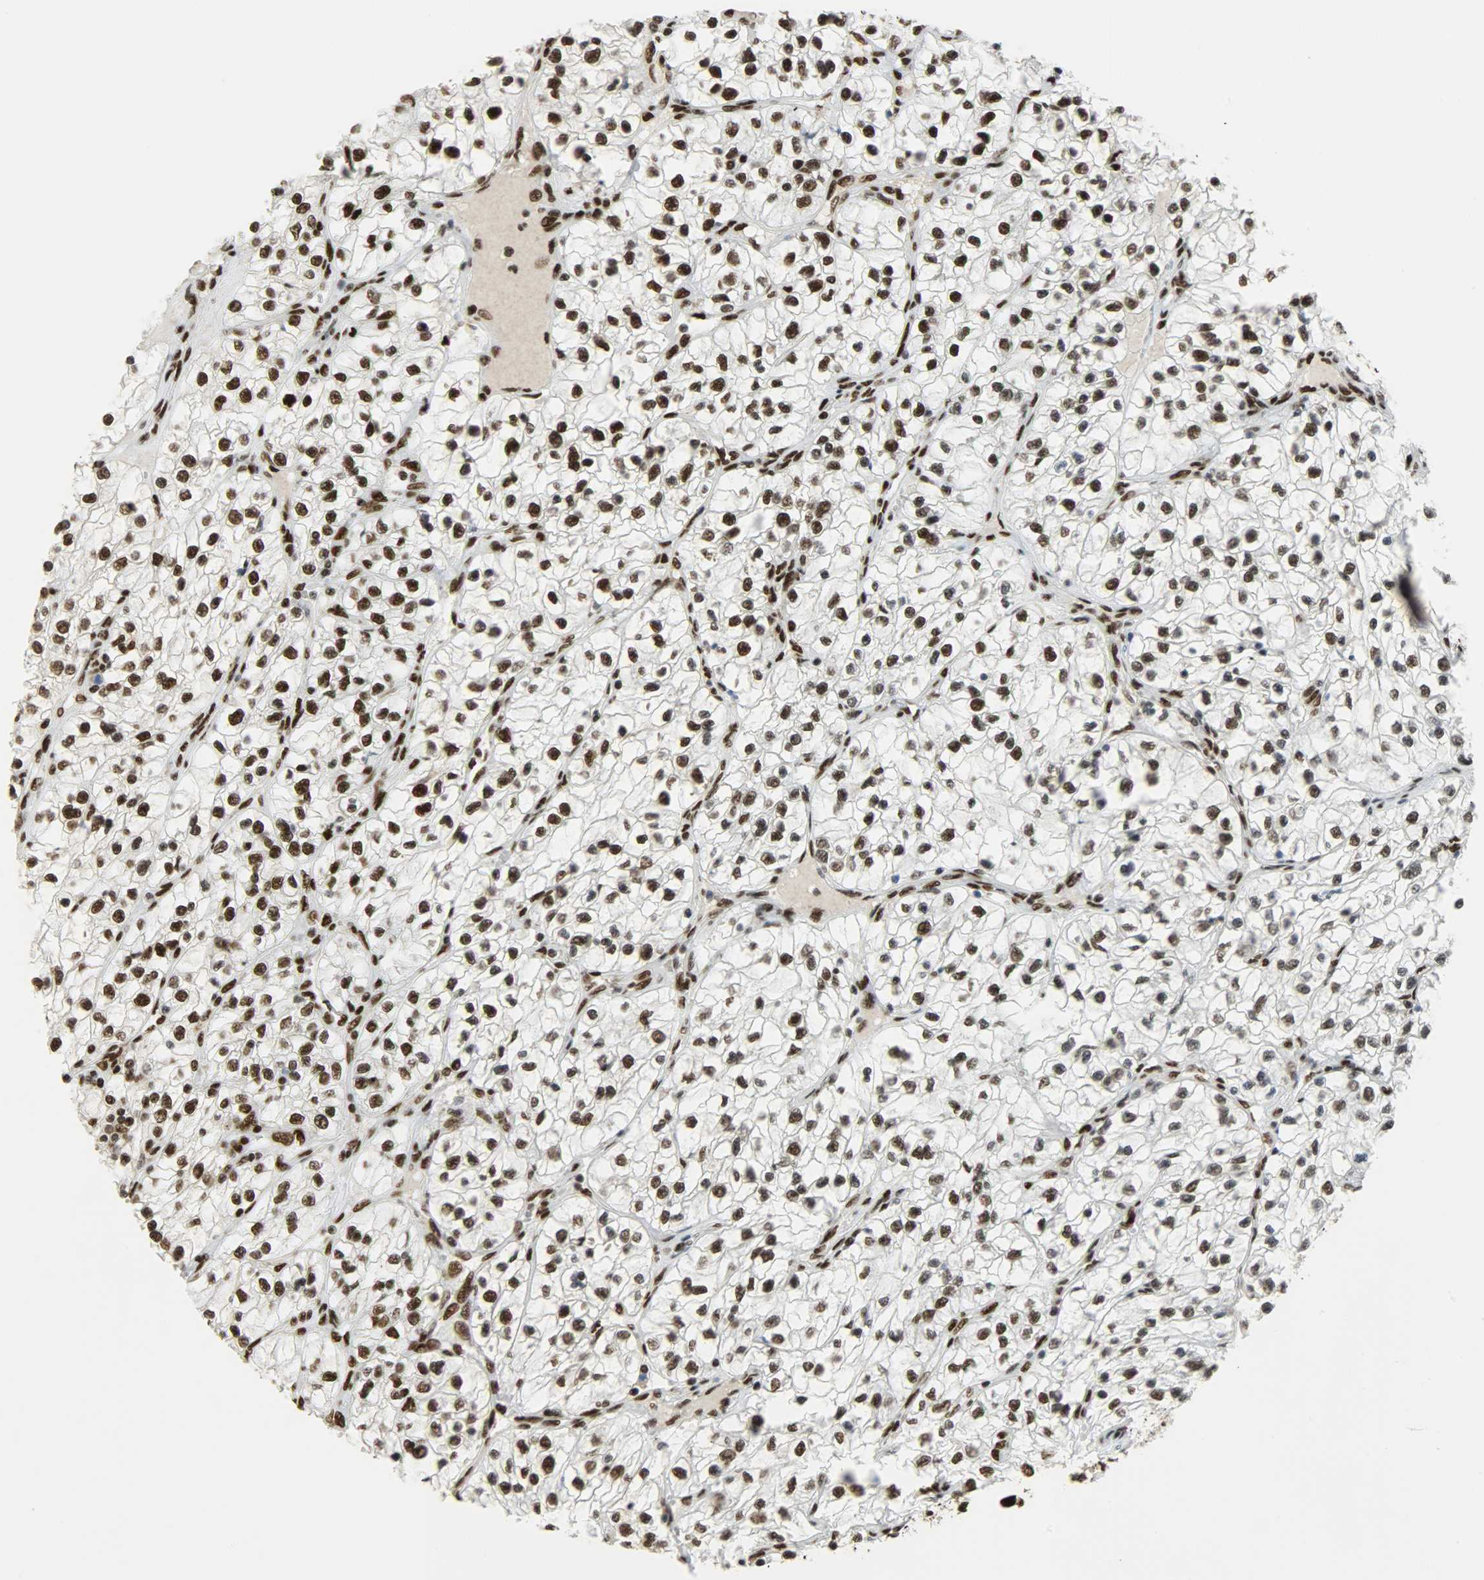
{"staining": {"intensity": "strong", "quantity": ">75%", "location": "nuclear"}, "tissue": "renal cancer", "cell_type": "Tumor cells", "image_type": "cancer", "snomed": [{"axis": "morphology", "description": "Adenocarcinoma, NOS"}, {"axis": "topography", "description": "Kidney"}], "caption": "Immunohistochemistry (IHC) micrograph of neoplastic tissue: adenocarcinoma (renal) stained using IHC shows high levels of strong protein expression localized specifically in the nuclear of tumor cells, appearing as a nuclear brown color.", "gene": "SSB", "patient": {"sex": "female", "age": 57}}